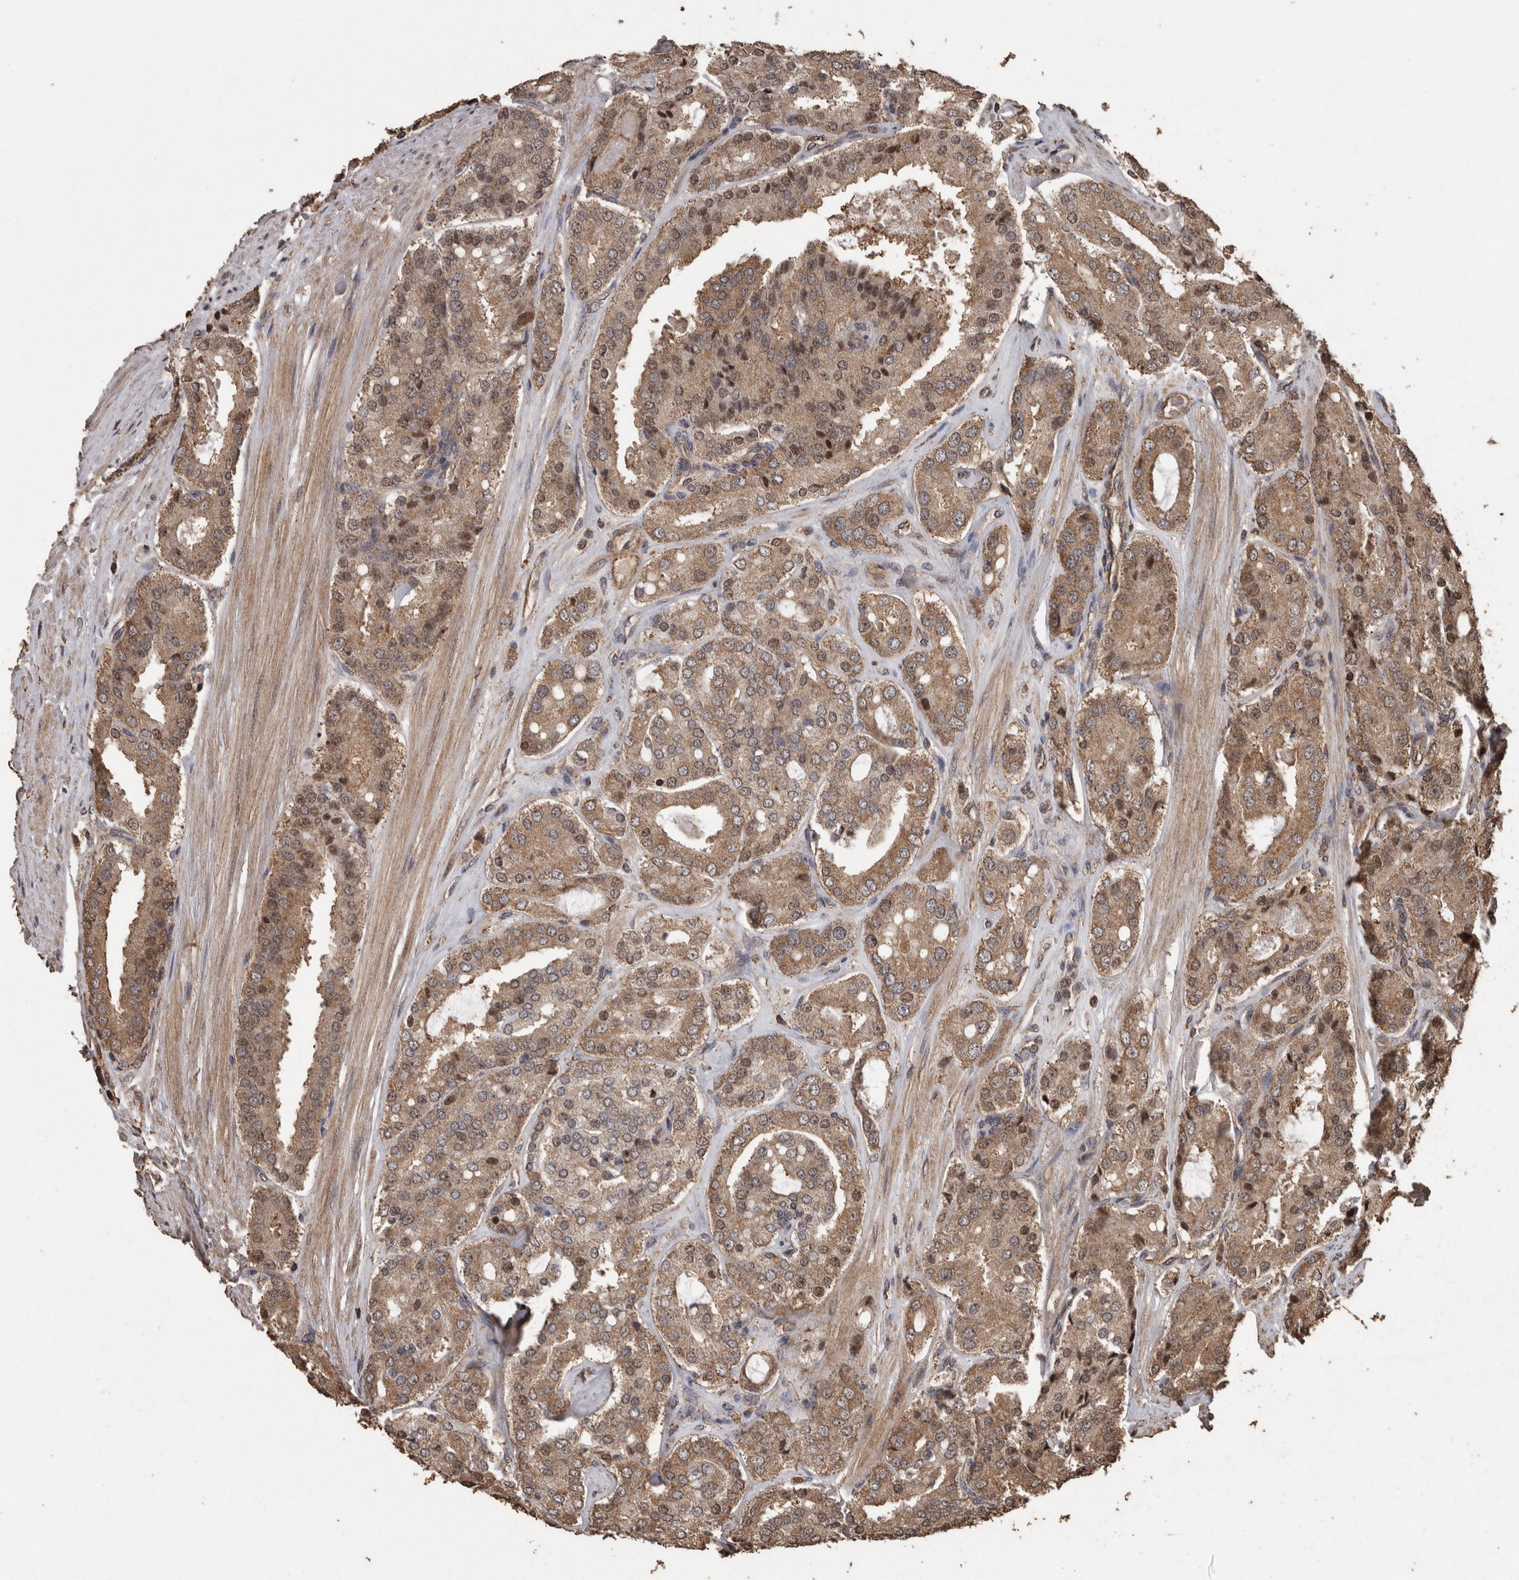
{"staining": {"intensity": "moderate", "quantity": ">75%", "location": "cytoplasmic/membranous"}, "tissue": "prostate cancer", "cell_type": "Tumor cells", "image_type": "cancer", "snomed": [{"axis": "morphology", "description": "Adenocarcinoma, High grade"}, {"axis": "topography", "description": "Prostate"}], "caption": "Brown immunohistochemical staining in human prostate cancer displays moderate cytoplasmic/membranous staining in about >75% of tumor cells.", "gene": "PINK1", "patient": {"sex": "male", "age": 65}}